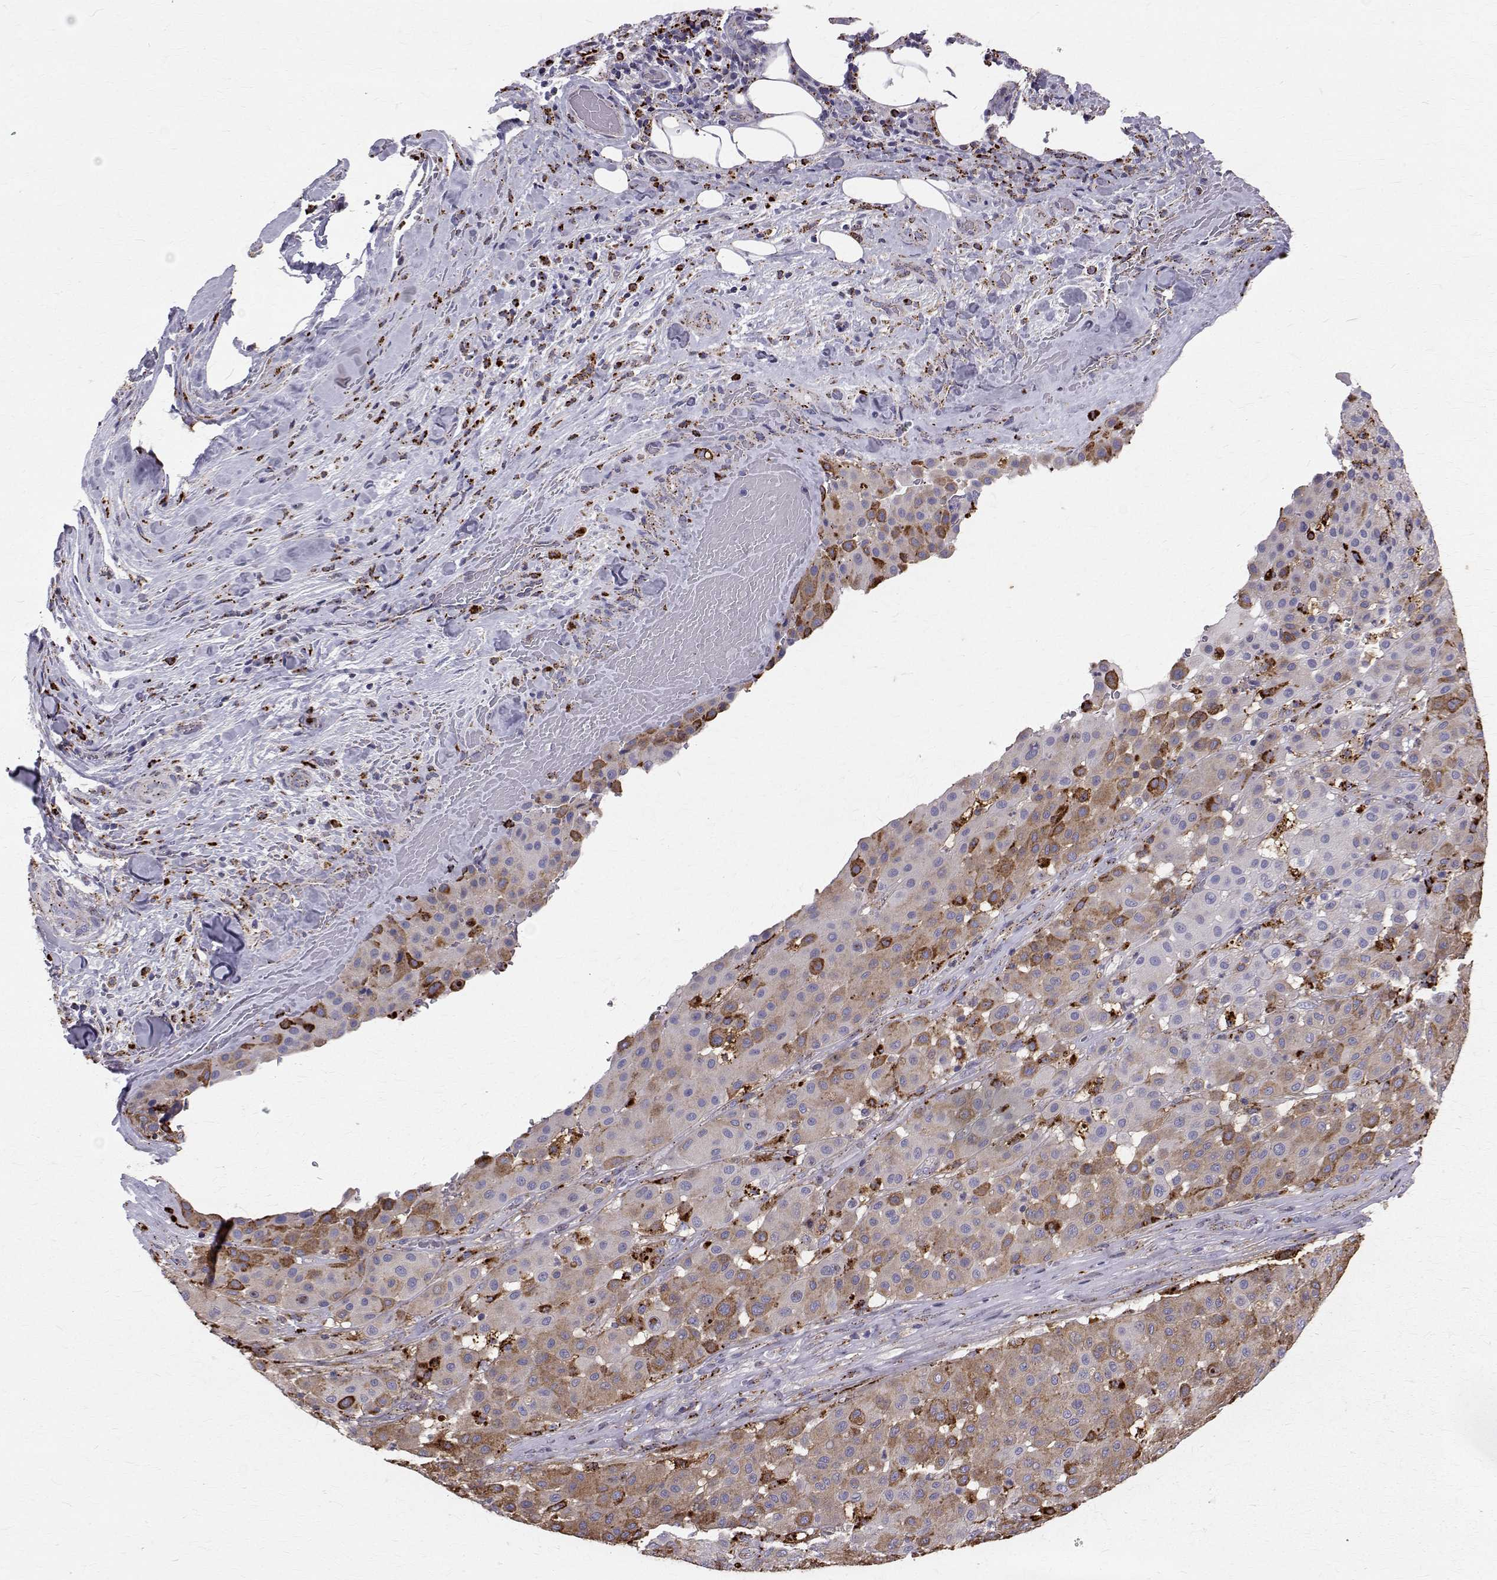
{"staining": {"intensity": "moderate", "quantity": "25%-75%", "location": "cytoplasmic/membranous"}, "tissue": "melanoma", "cell_type": "Tumor cells", "image_type": "cancer", "snomed": [{"axis": "morphology", "description": "Malignant melanoma, Metastatic site"}, {"axis": "topography", "description": "Smooth muscle"}], "caption": "Melanoma stained with a brown dye demonstrates moderate cytoplasmic/membranous positive expression in about 25%-75% of tumor cells.", "gene": "TPP1", "patient": {"sex": "male", "age": 41}}